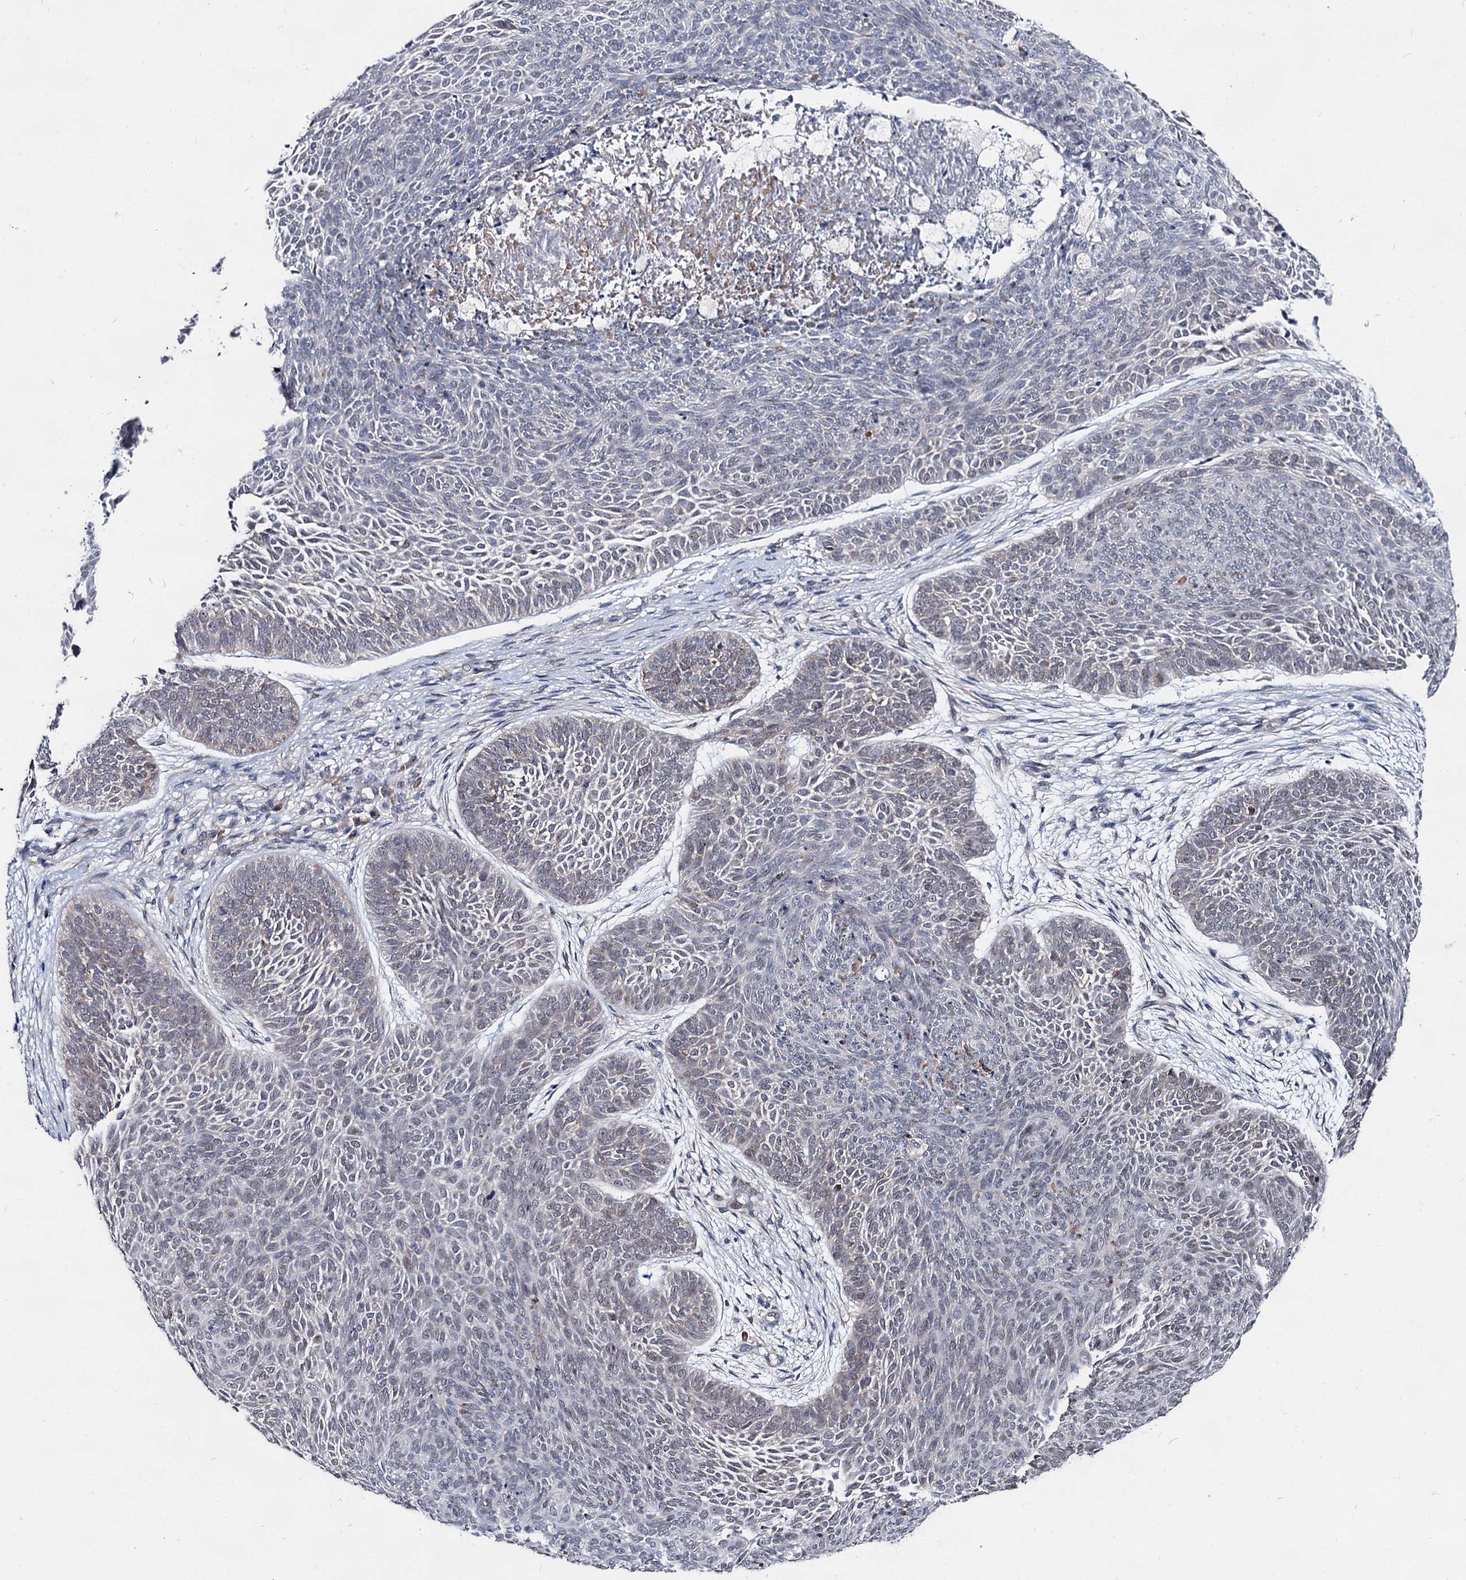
{"staining": {"intensity": "negative", "quantity": "none", "location": "none"}, "tissue": "skin cancer", "cell_type": "Tumor cells", "image_type": "cancer", "snomed": [{"axis": "morphology", "description": "Basal cell carcinoma"}, {"axis": "topography", "description": "Skin"}], "caption": "This is an immunohistochemistry micrograph of skin cancer (basal cell carcinoma). There is no positivity in tumor cells.", "gene": "CAPRIN2", "patient": {"sex": "male", "age": 85}}